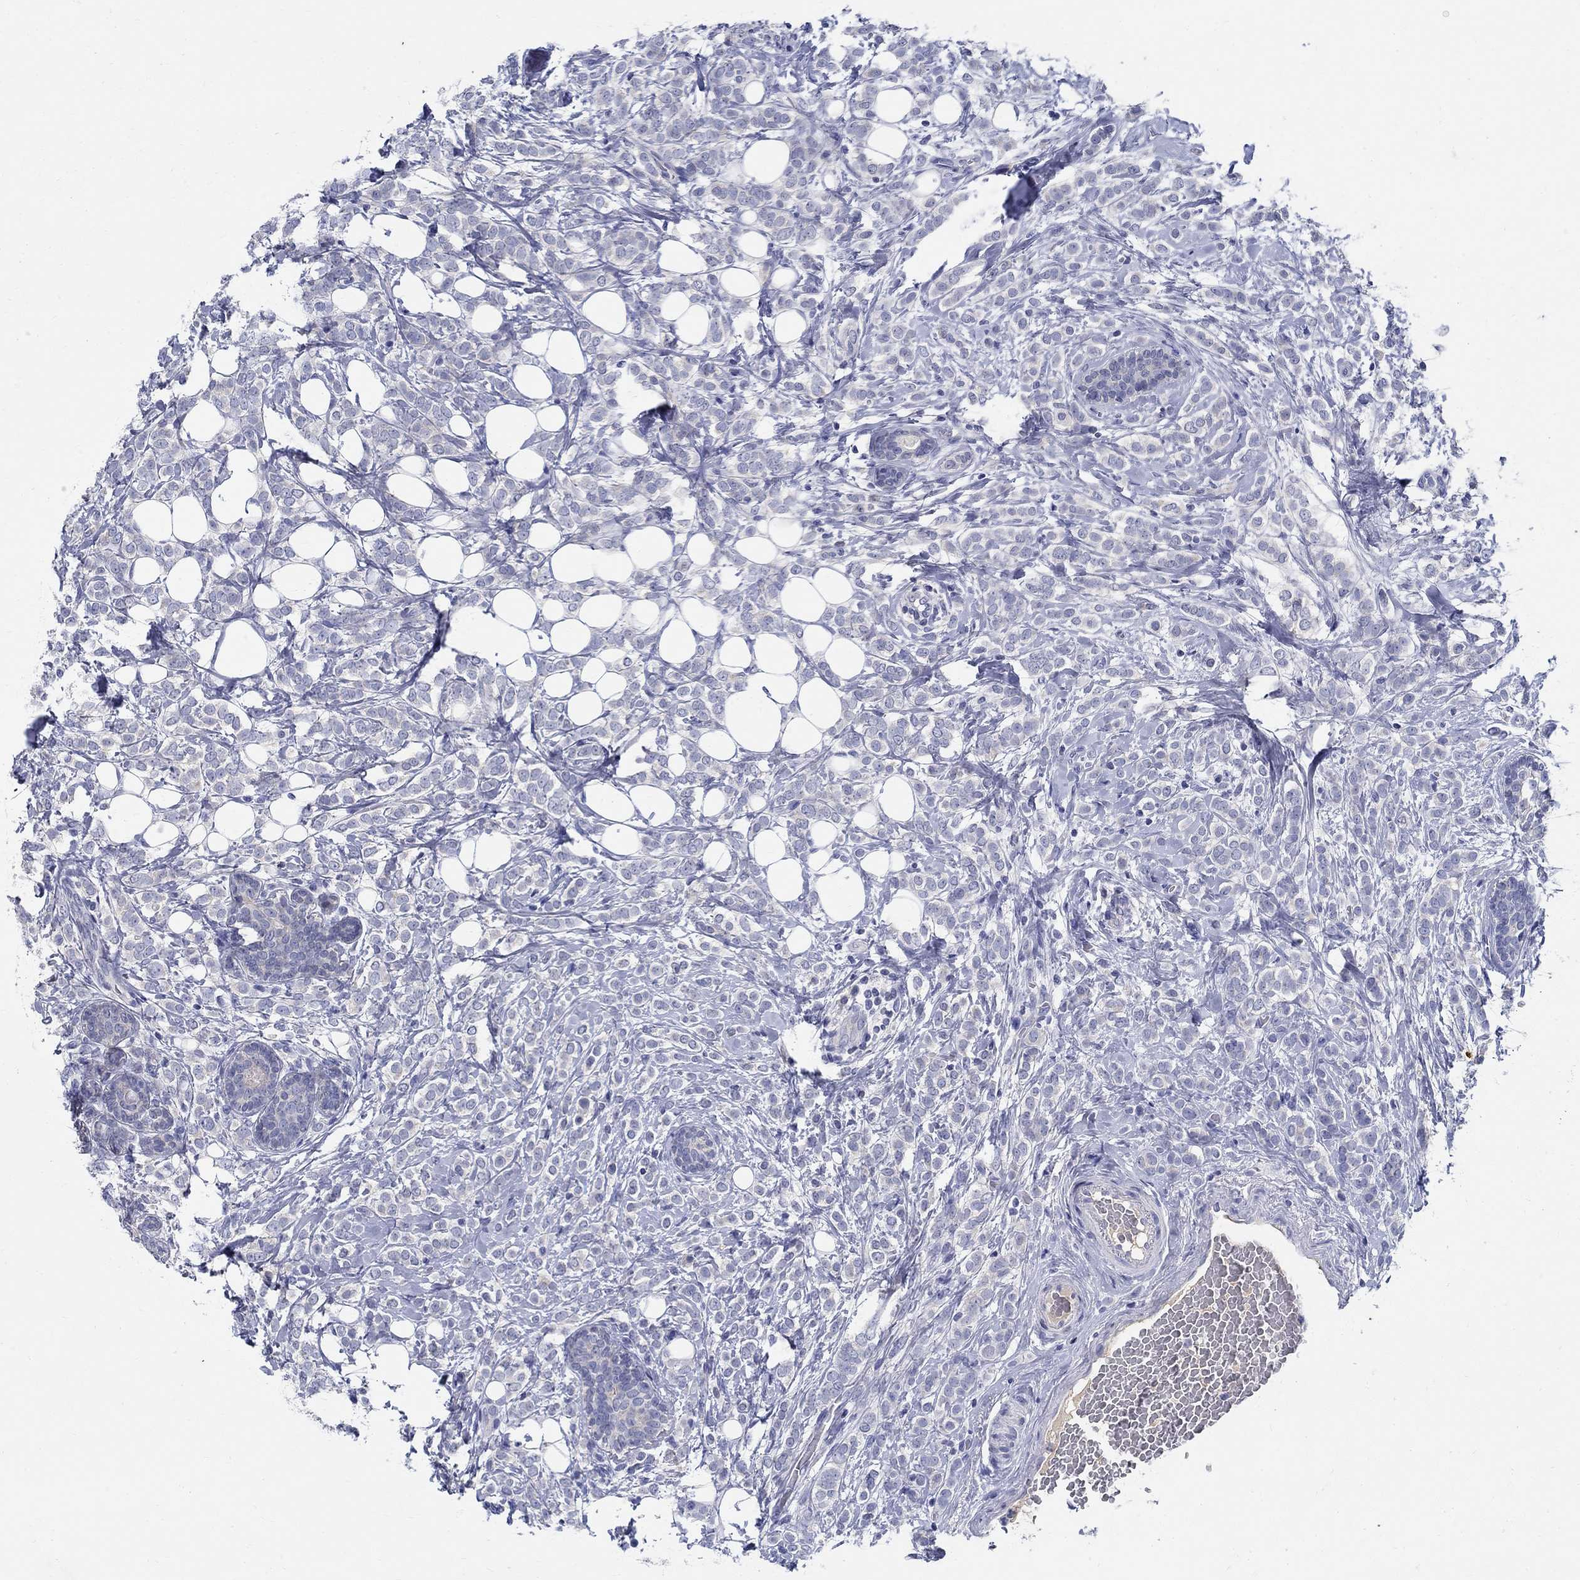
{"staining": {"intensity": "negative", "quantity": "none", "location": "none"}, "tissue": "breast cancer", "cell_type": "Tumor cells", "image_type": "cancer", "snomed": [{"axis": "morphology", "description": "Lobular carcinoma"}, {"axis": "topography", "description": "Breast"}], "caption": "A high-resolution micrograph shows IHC staining of lobular carcinoma (breast), which reveals no significant expression in tumor cells.", "gene": "CRYGD", "patient": {"sex": "female", "age": 49}}